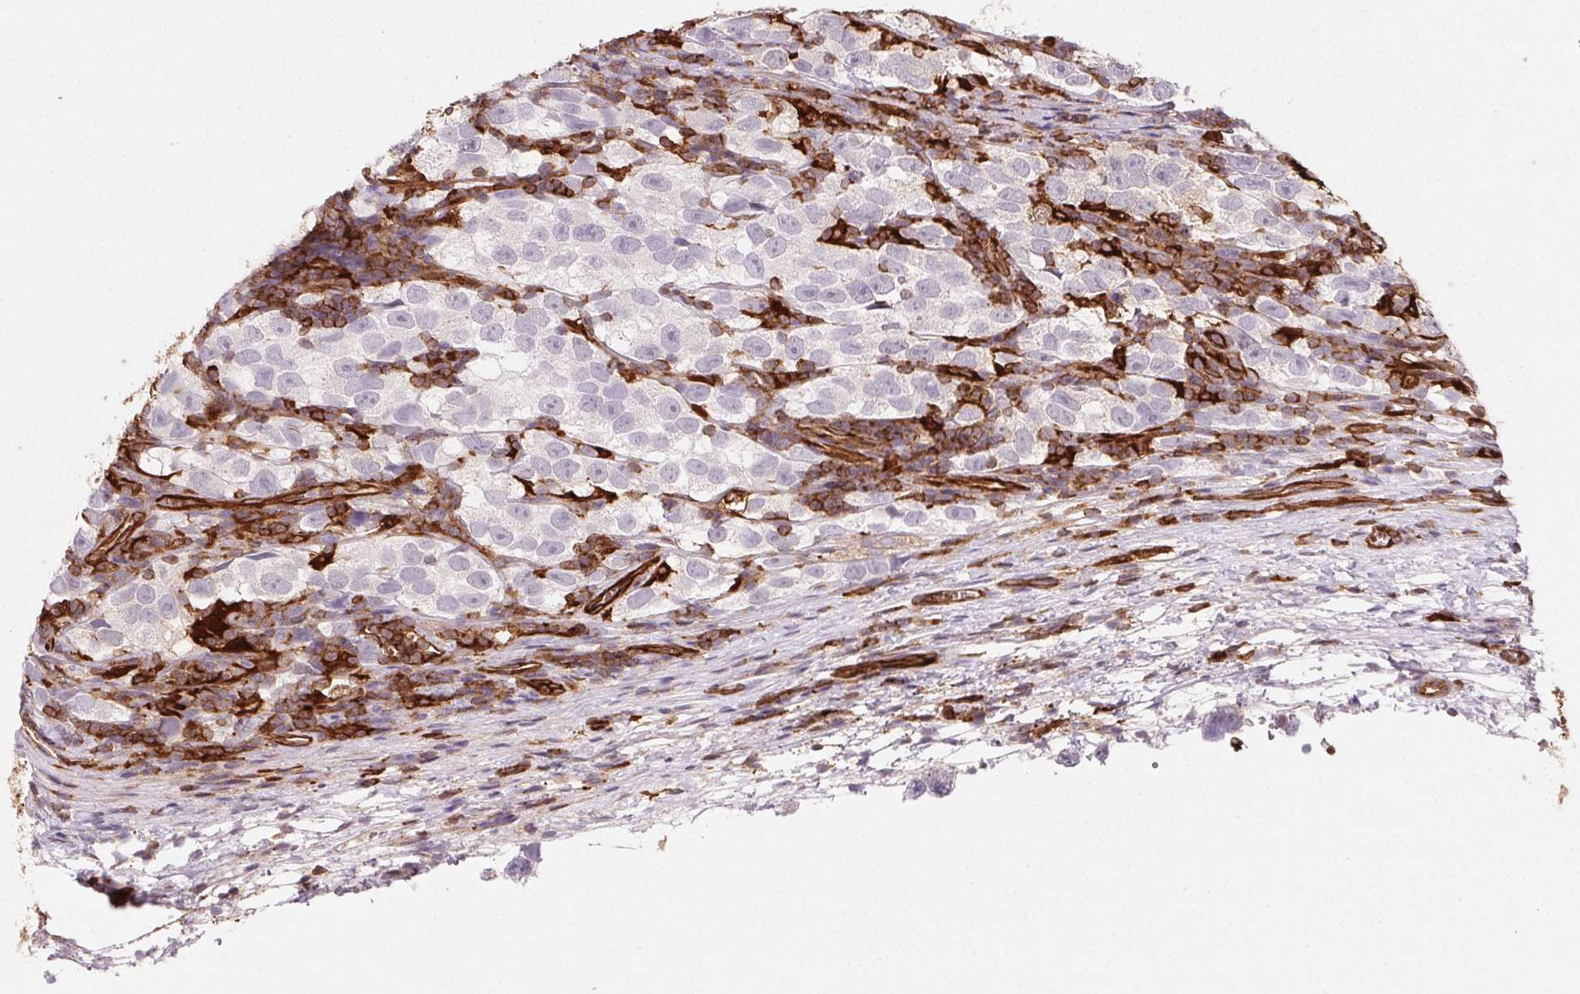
{"staining": {"intensity": "negative", "quantity": "none", "location": "none"}, "tissue": "testis cancer", "cell_type": "Tumor cells", "image_type": "cancer", "snomed": [{"axis": "morphology", "description": "Seminoma, NOS"}, {"axis": "topography", "description": "Testis"}], "caption": "Testis cancer stained for a protein using immunohistochemistry (IHC) reveals no staining tumor cells.", "gene": "GBP1", "patient": {"sex": "male", "age": 26}}